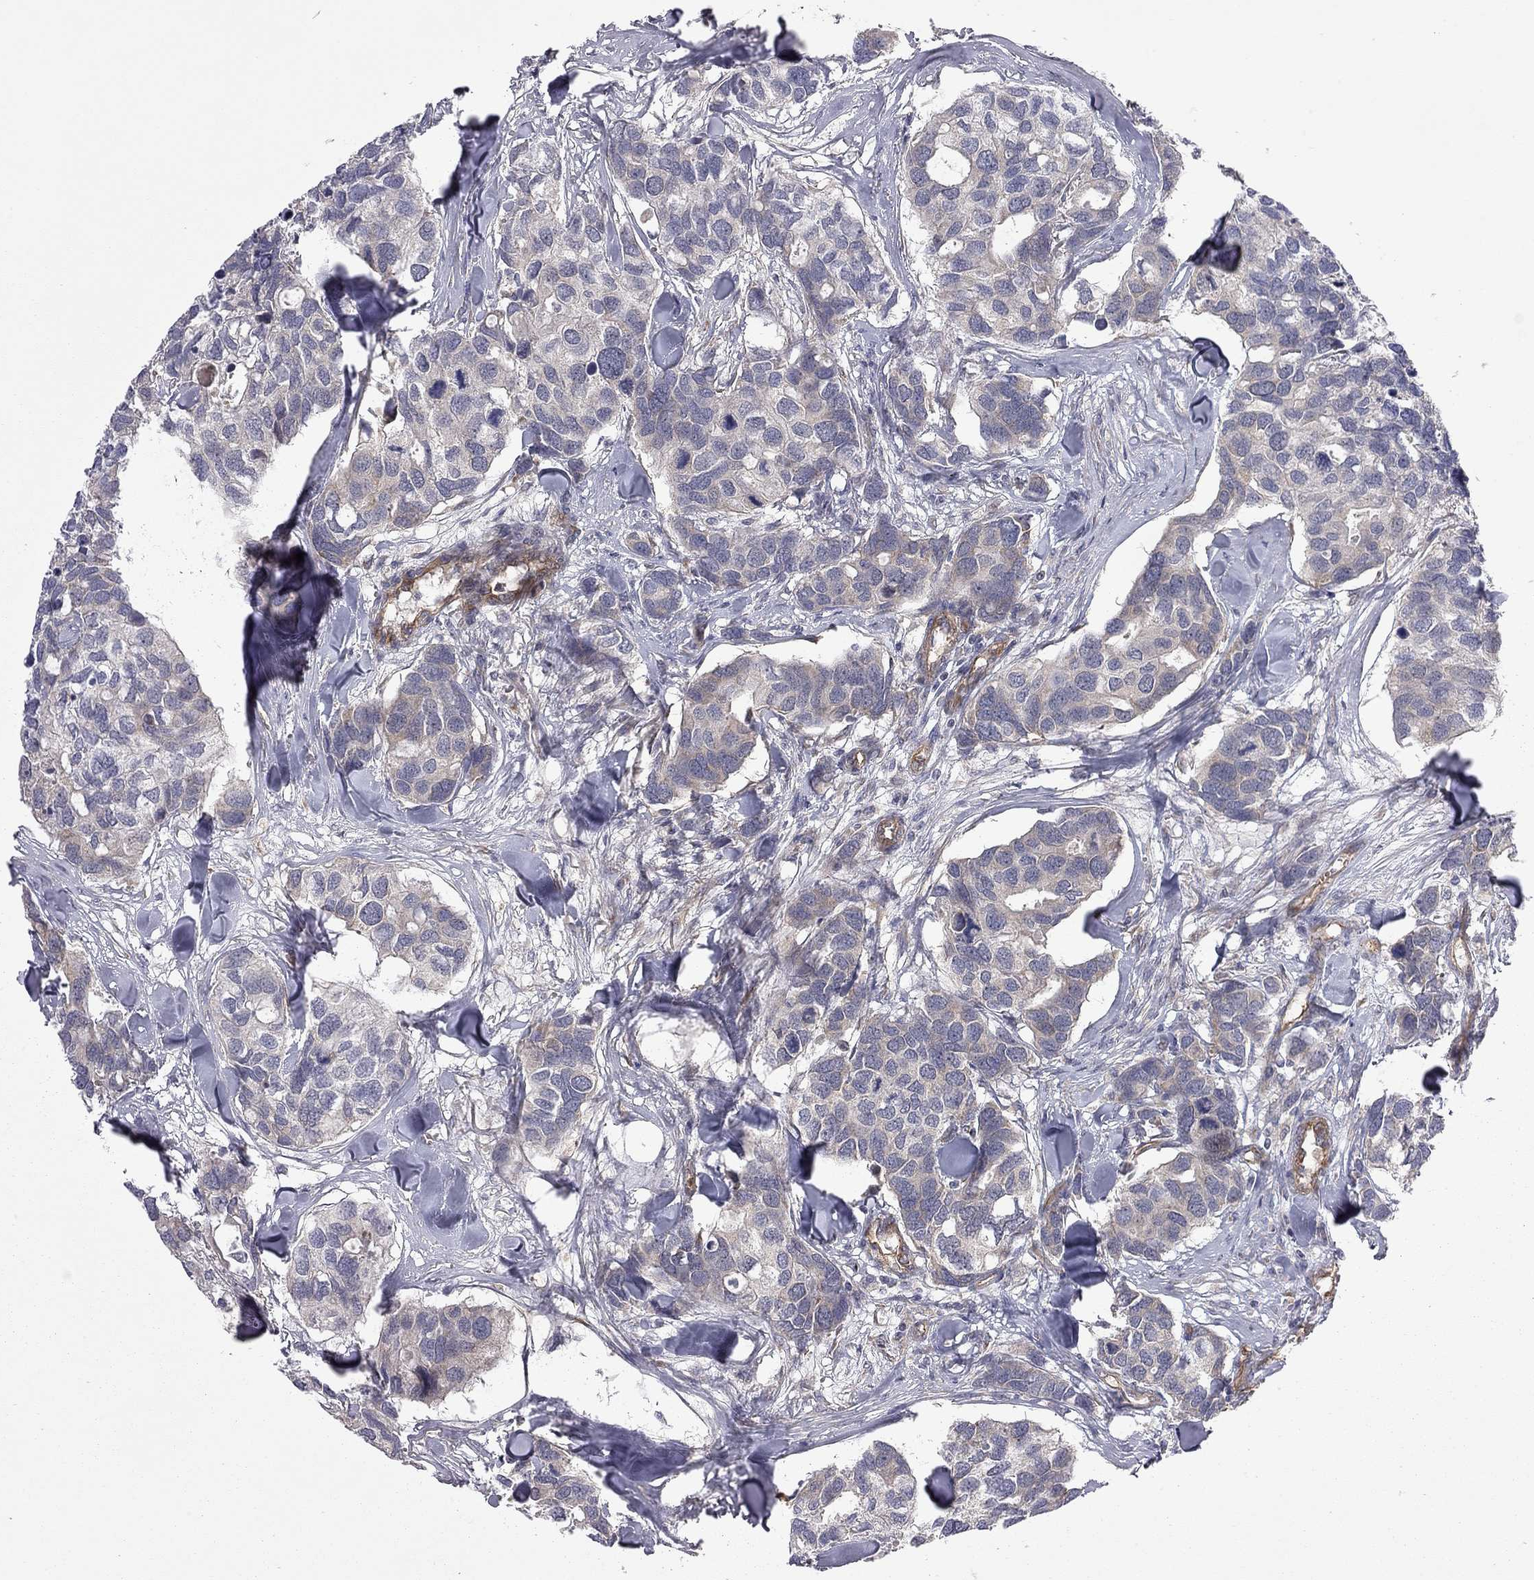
{"staining": {"intensity": "negative", "quantity": "none", "location": "none"}, "tissue": "breast cancer", "cell_type": "Tumor cells", "image_type": "cancer", "snomed": [{"axis": "morphology", "description": "Duct carcinoma"}, {"axis": "topography", "description": "Breast"}], "caption": "Image shows no significant protein positivity in tumor cells of breast infiltrating ductal carcinoma. The staining is performed using DAB brown chromogen with nuclei counter-stained in using hematoxylin.", "gene": "EXOC3L2", "patient": {"sex": "female", "age": 83}}